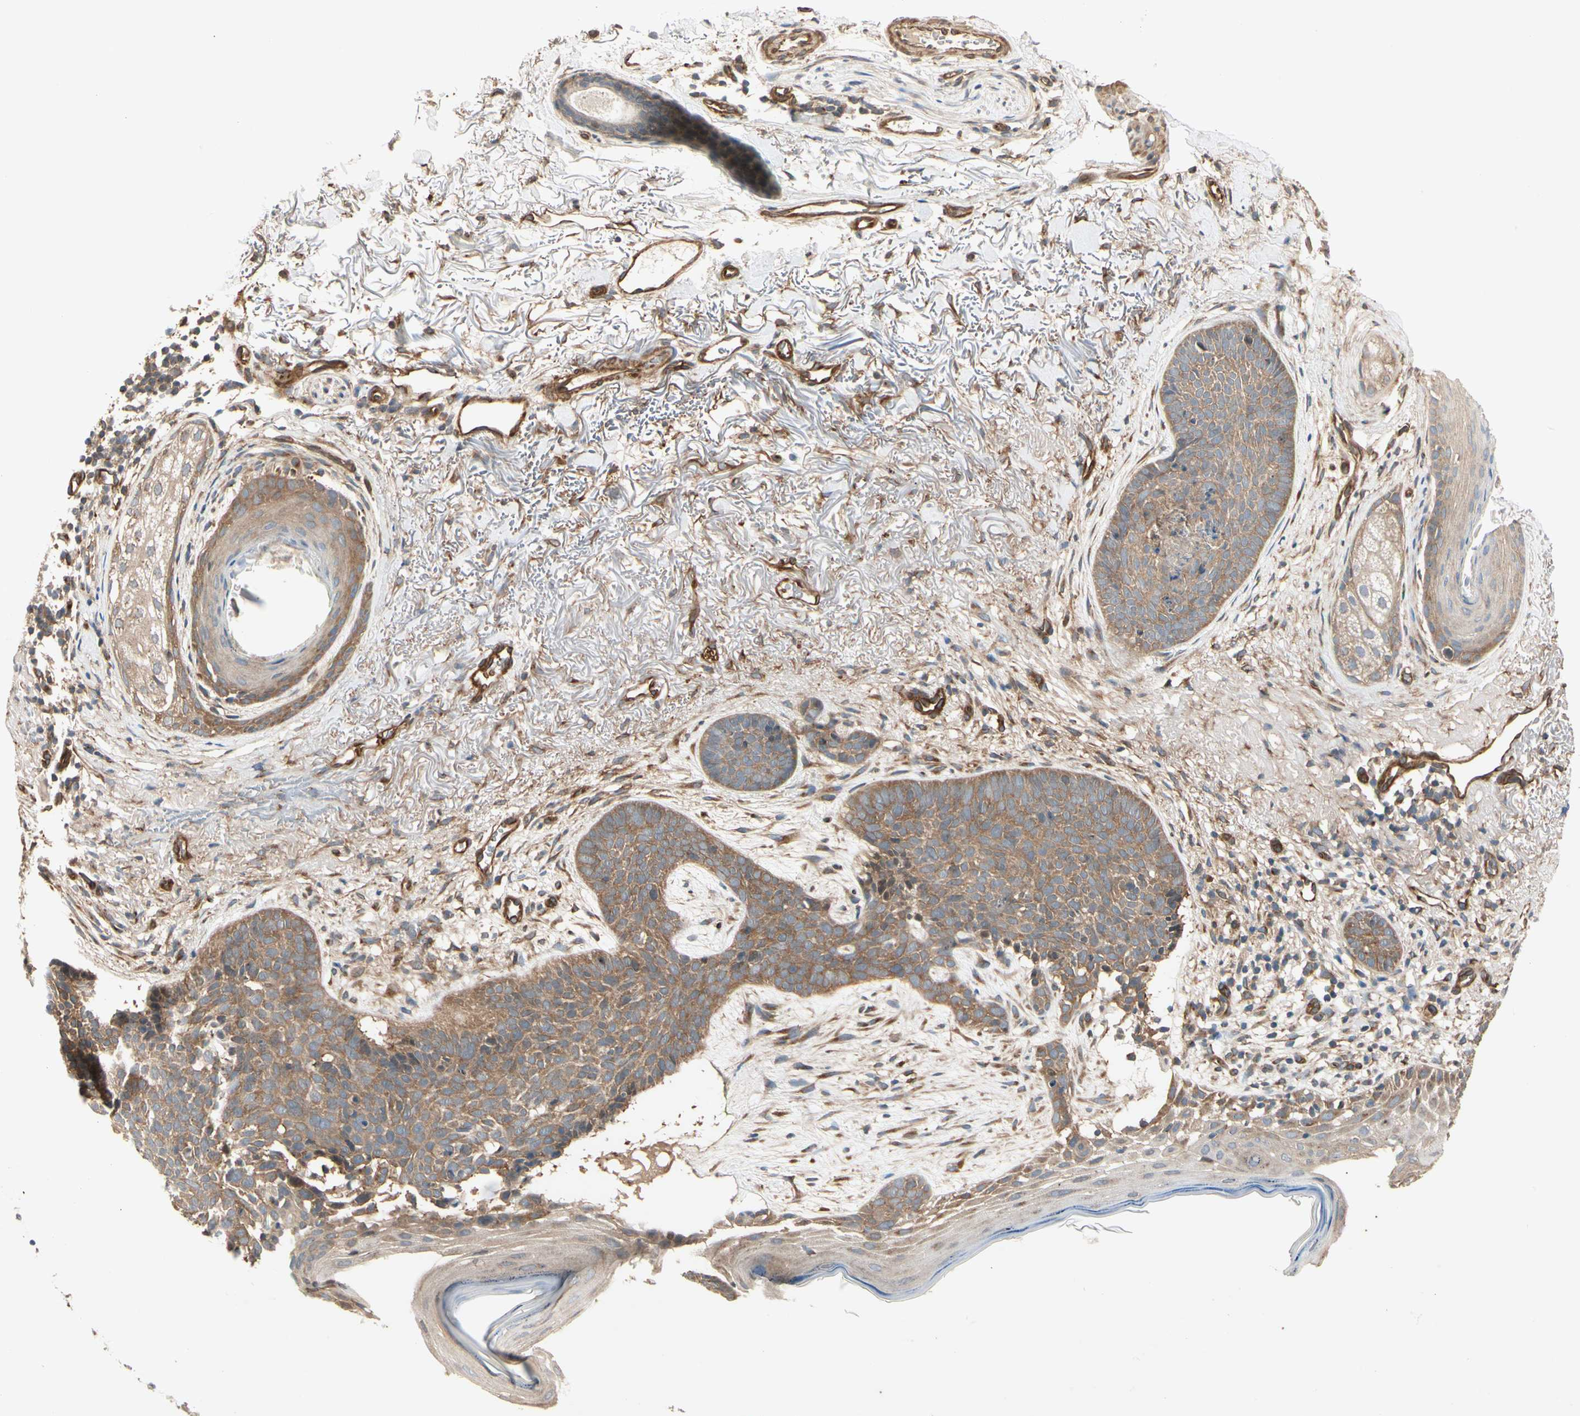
{"staining": {"intensity": "moderate", "quantity": ">75%", "location": "cytoplasmic/membranous"}, "tissue": "skin cancer", "cell_type": "Tumor cells", "image_type": "cancer", "snomed": [{"axis": "morphology", "description": "Normal tissue, NOS"}, {"axis": "morphology", "description": "Basal cell carcinoma"}, {"axis": "topography", "description": "Skin"}], "caption": "Brown immunohistochemical staining in skin cancer (basal cell carcinoma) displays moderate cytoplasmic/membranous positivity in approximately >75% of tumor cells. (IHC, brightfield microscopy, high magnification).", "gene": "ROCK2", "patient": {"sex": "female", "age": 70}}